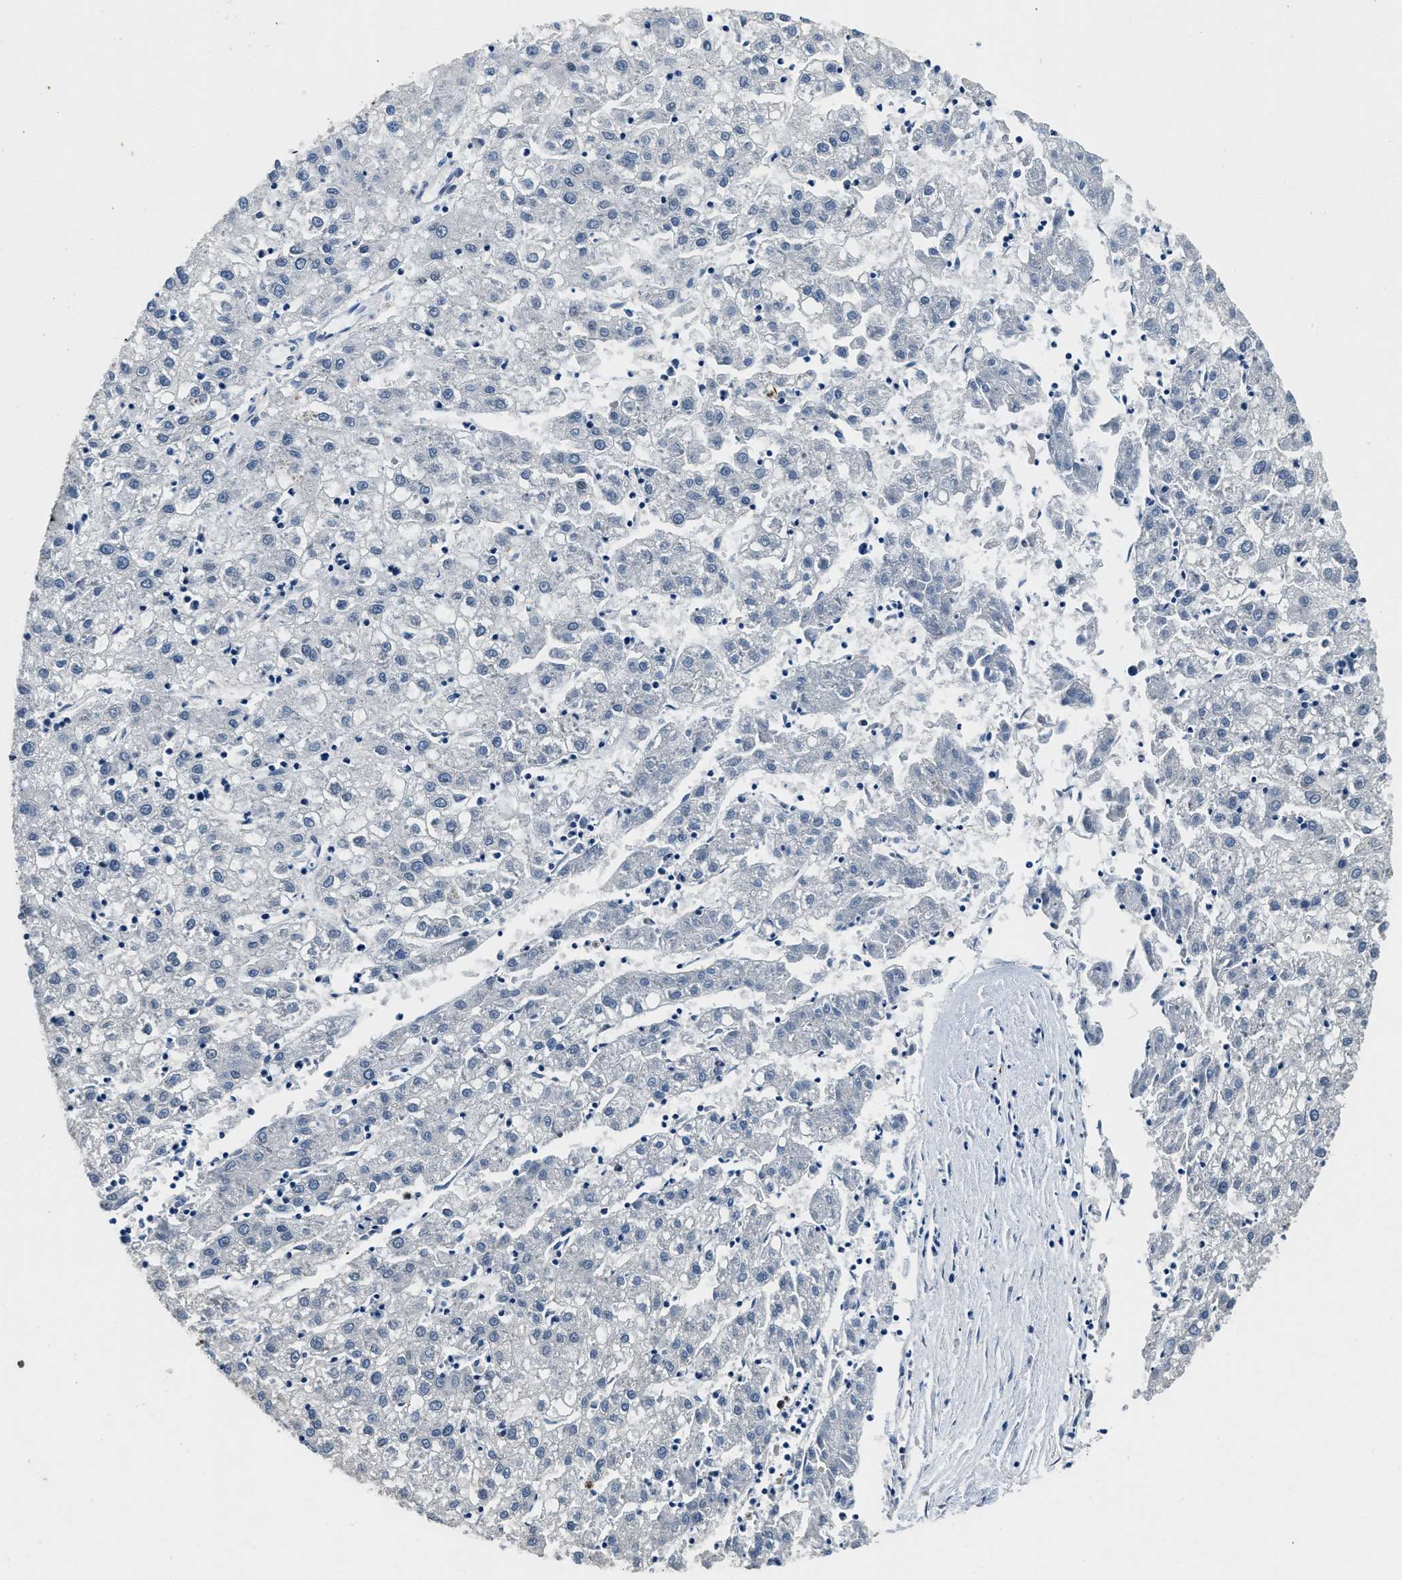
{"staining": {"intensity": "negative", "quantity": "none", "location": "none"}, "tissue": "liver cancer", "cell_type": "Tumor cells", "image_type": "cancer", "snomed": [{"axis": "morphology", "description": "Carcinoma, Hepatocellular, NOS"}, {"axis": "topography", "description": "Liver"}], "caption": "Tumor cells show no significant protein expression in liver cancer.", "gene": "ZC3HC1", "patient": {"sex": "male", "age": 72}}